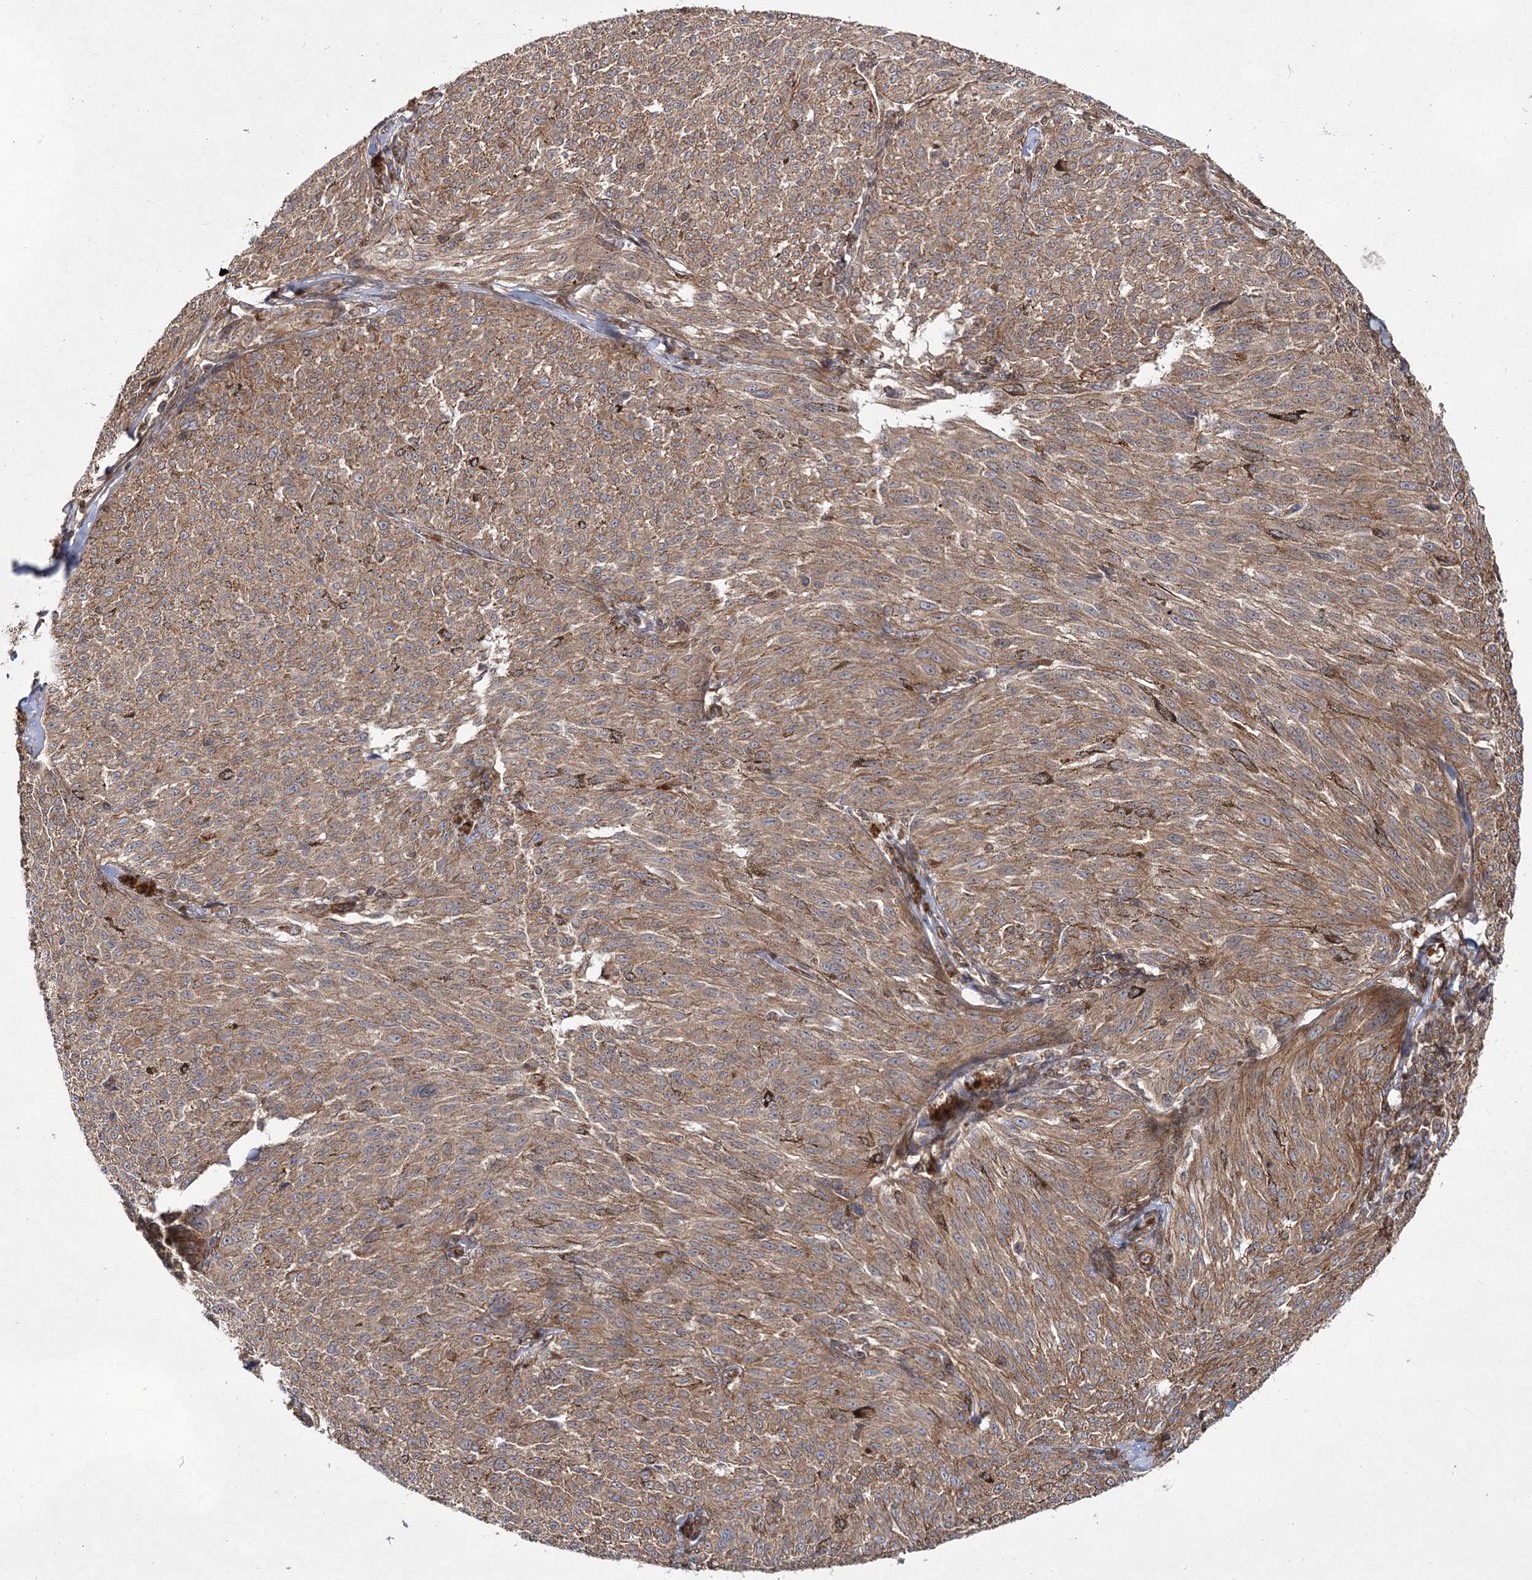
{"staining": {"intensity": "moderate", "quantity": ">75%", "location": "cytoplasmic/membranous"}, "tissue": "melanoma", "cell_type": "Tumor cells", "image_type": "cancer", "snomed": [{"axis": "morphology", "description": "Malignant melanoma, NOS"}, {"axis": "topography", "description": "Skin"}], "caption": "Protein expression analysis of malignant melanoma demonstrates moderate cytoplasmic/membranous expression in approximately >75% of tumor cells. Ihc stains the protein in brown and the nuclei are stained blue.", "gene": "IQSEC1", "patient": {"sex": "female", "age": 72}}